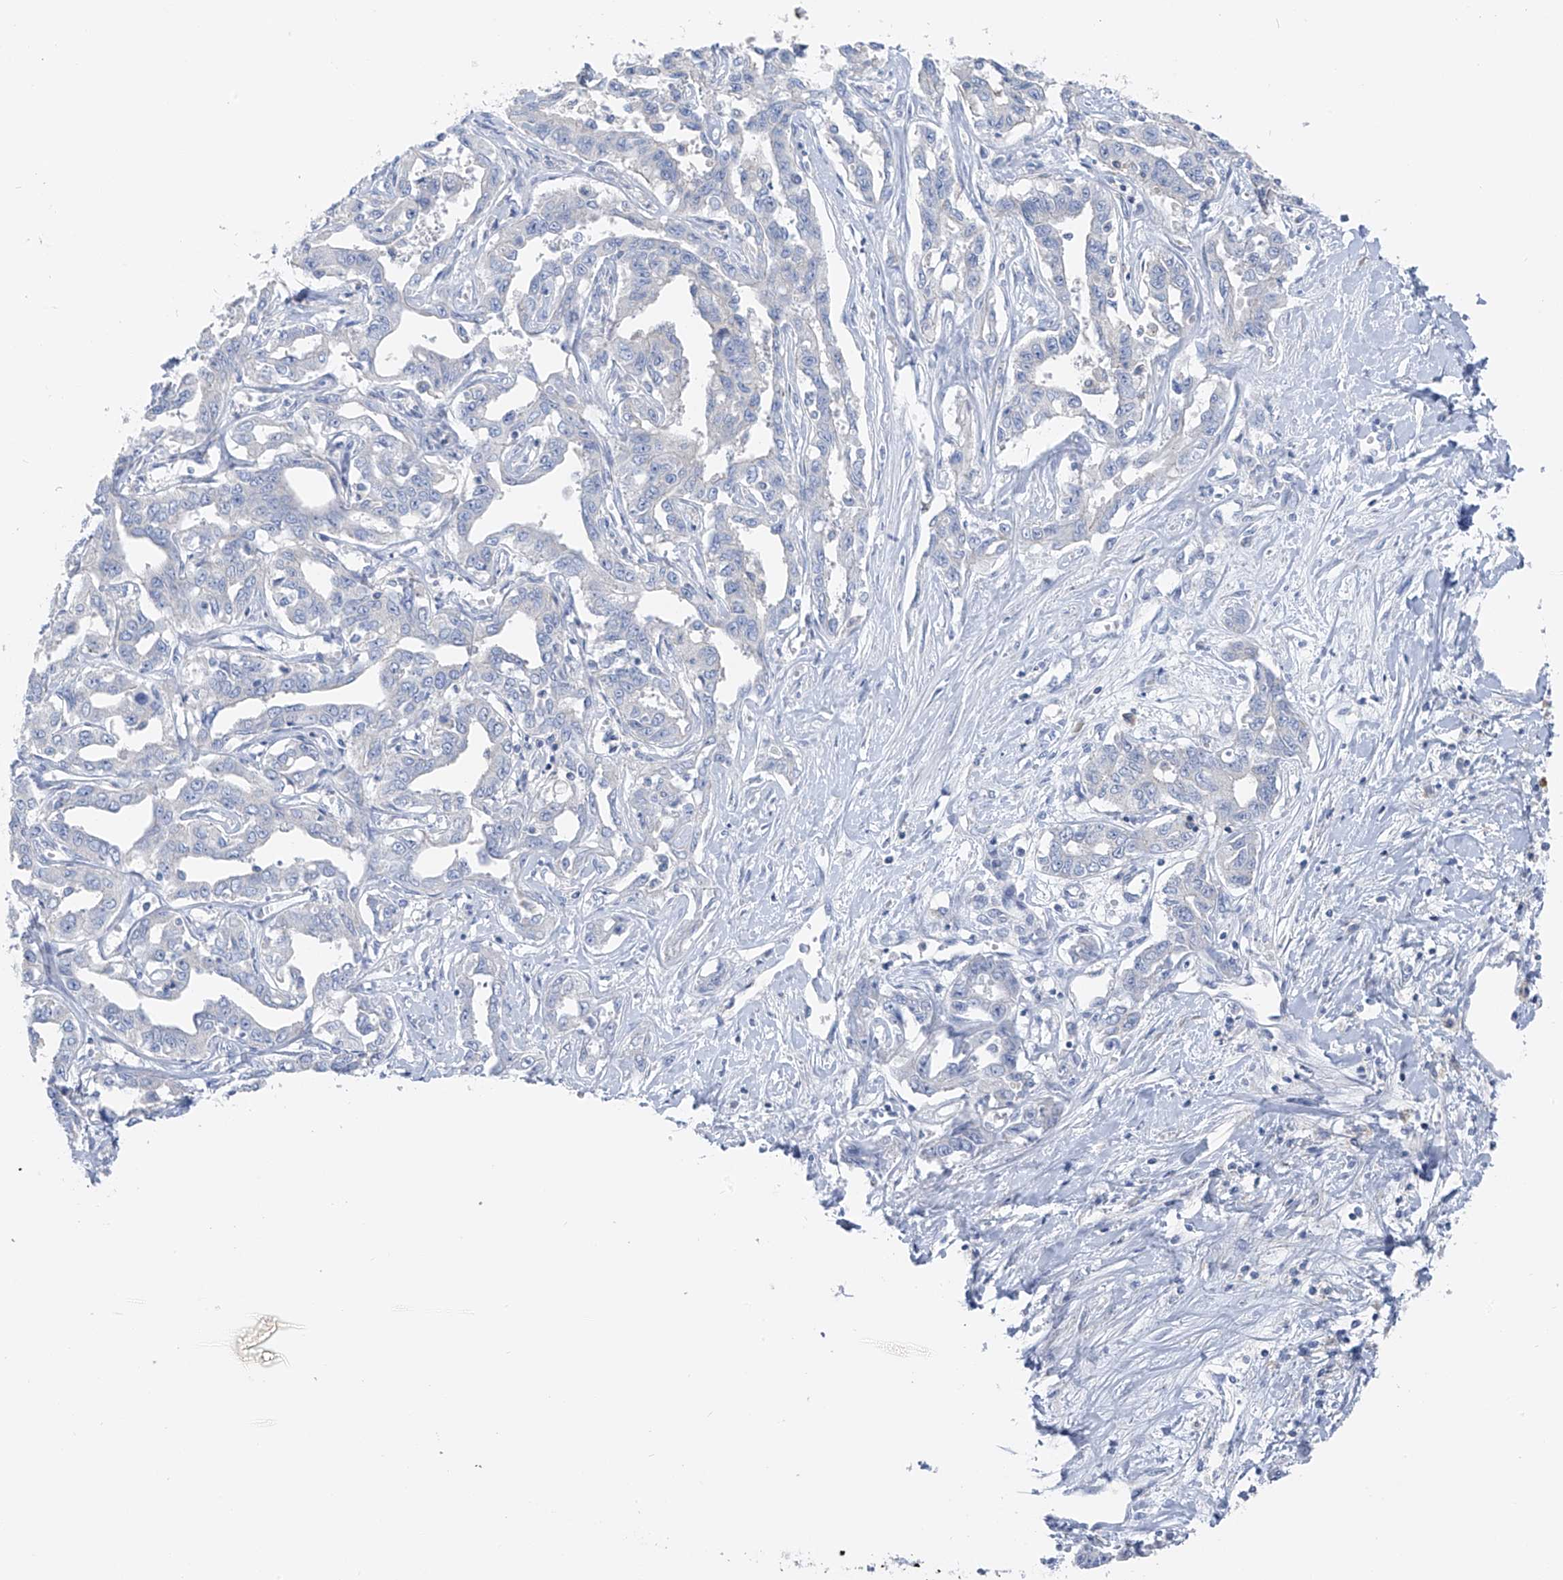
{"staining": {"intensity": "negative", "quantity": "none", "location": "none"}, "tissue": "liver cancer", "cell_type": "Tumor cells", "image_type": "cancer", "snomed": [{"axis": "morphology", "description": "Cholangiocarcinoma"}, {"axis": "topography", "description": "Liver"}], "caption": "A high-resolution image shows immunohistochemistry (IHC) staining of liver cancer (cholangiocarcinoma), which shows no significant staining in tumor cells.", "gene": "POMGNT2", "patient": {"sex": "male", "age": 59}}